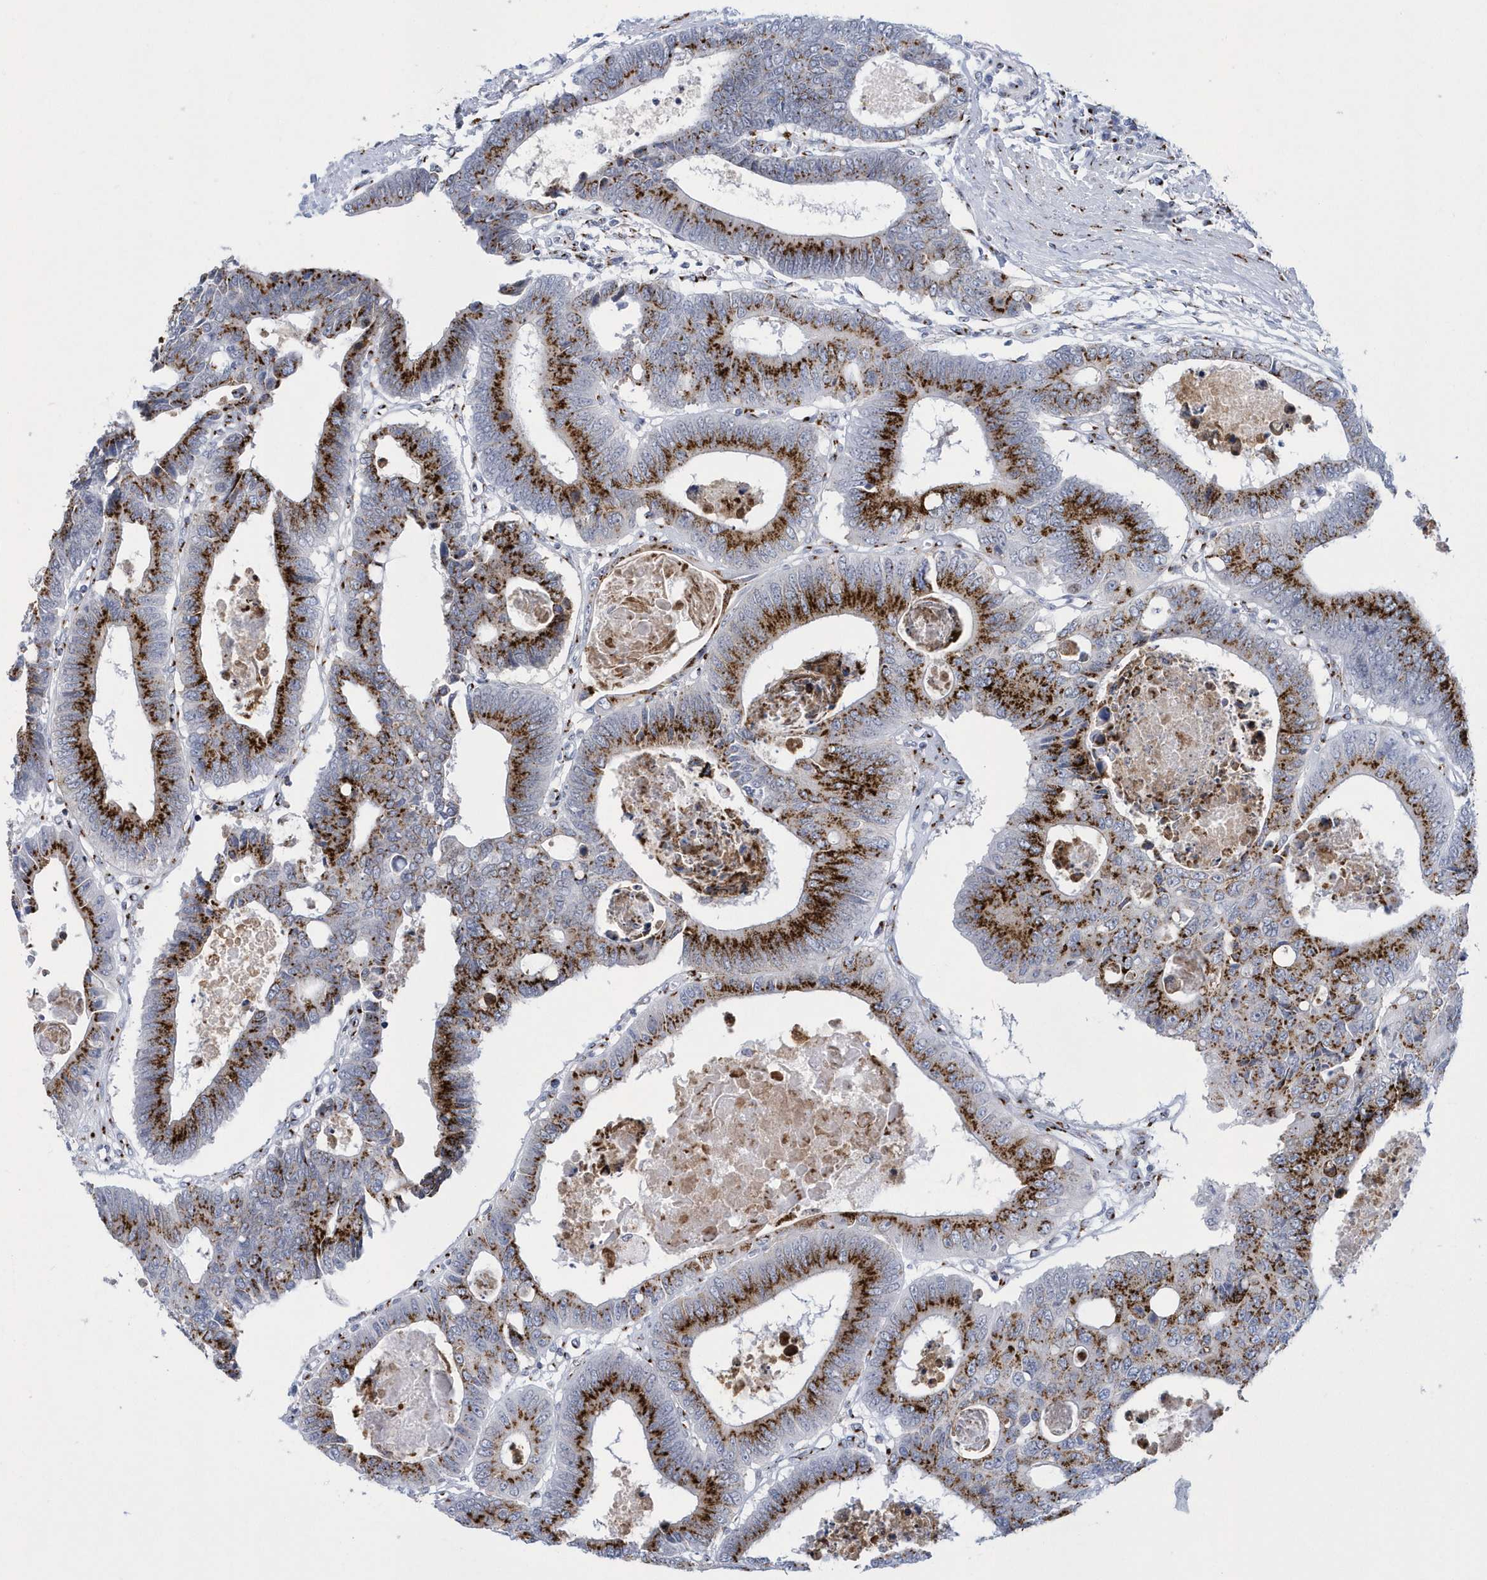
{"staining": {"intensity": "strong", "quantity": ">75%", "location": "cytoplasmic/membranous"}, "tissue": "colorectal cancer", "cell_type": "Tumor cells", "image_type": "cancer", "snomed": [{"axis": "morphology", "description": "Adenocarcinoma, NOS"}, {"axis": "topography", "description": "Rectum"}], "caption": "Tumor cells reveal high levels of strong cytoplasmic/membranous expression in approximately >75% of cells in adenocarcinoma (colorectal).", "gene": "SLX9", "patient": {"sex": "male", "age": 84}}